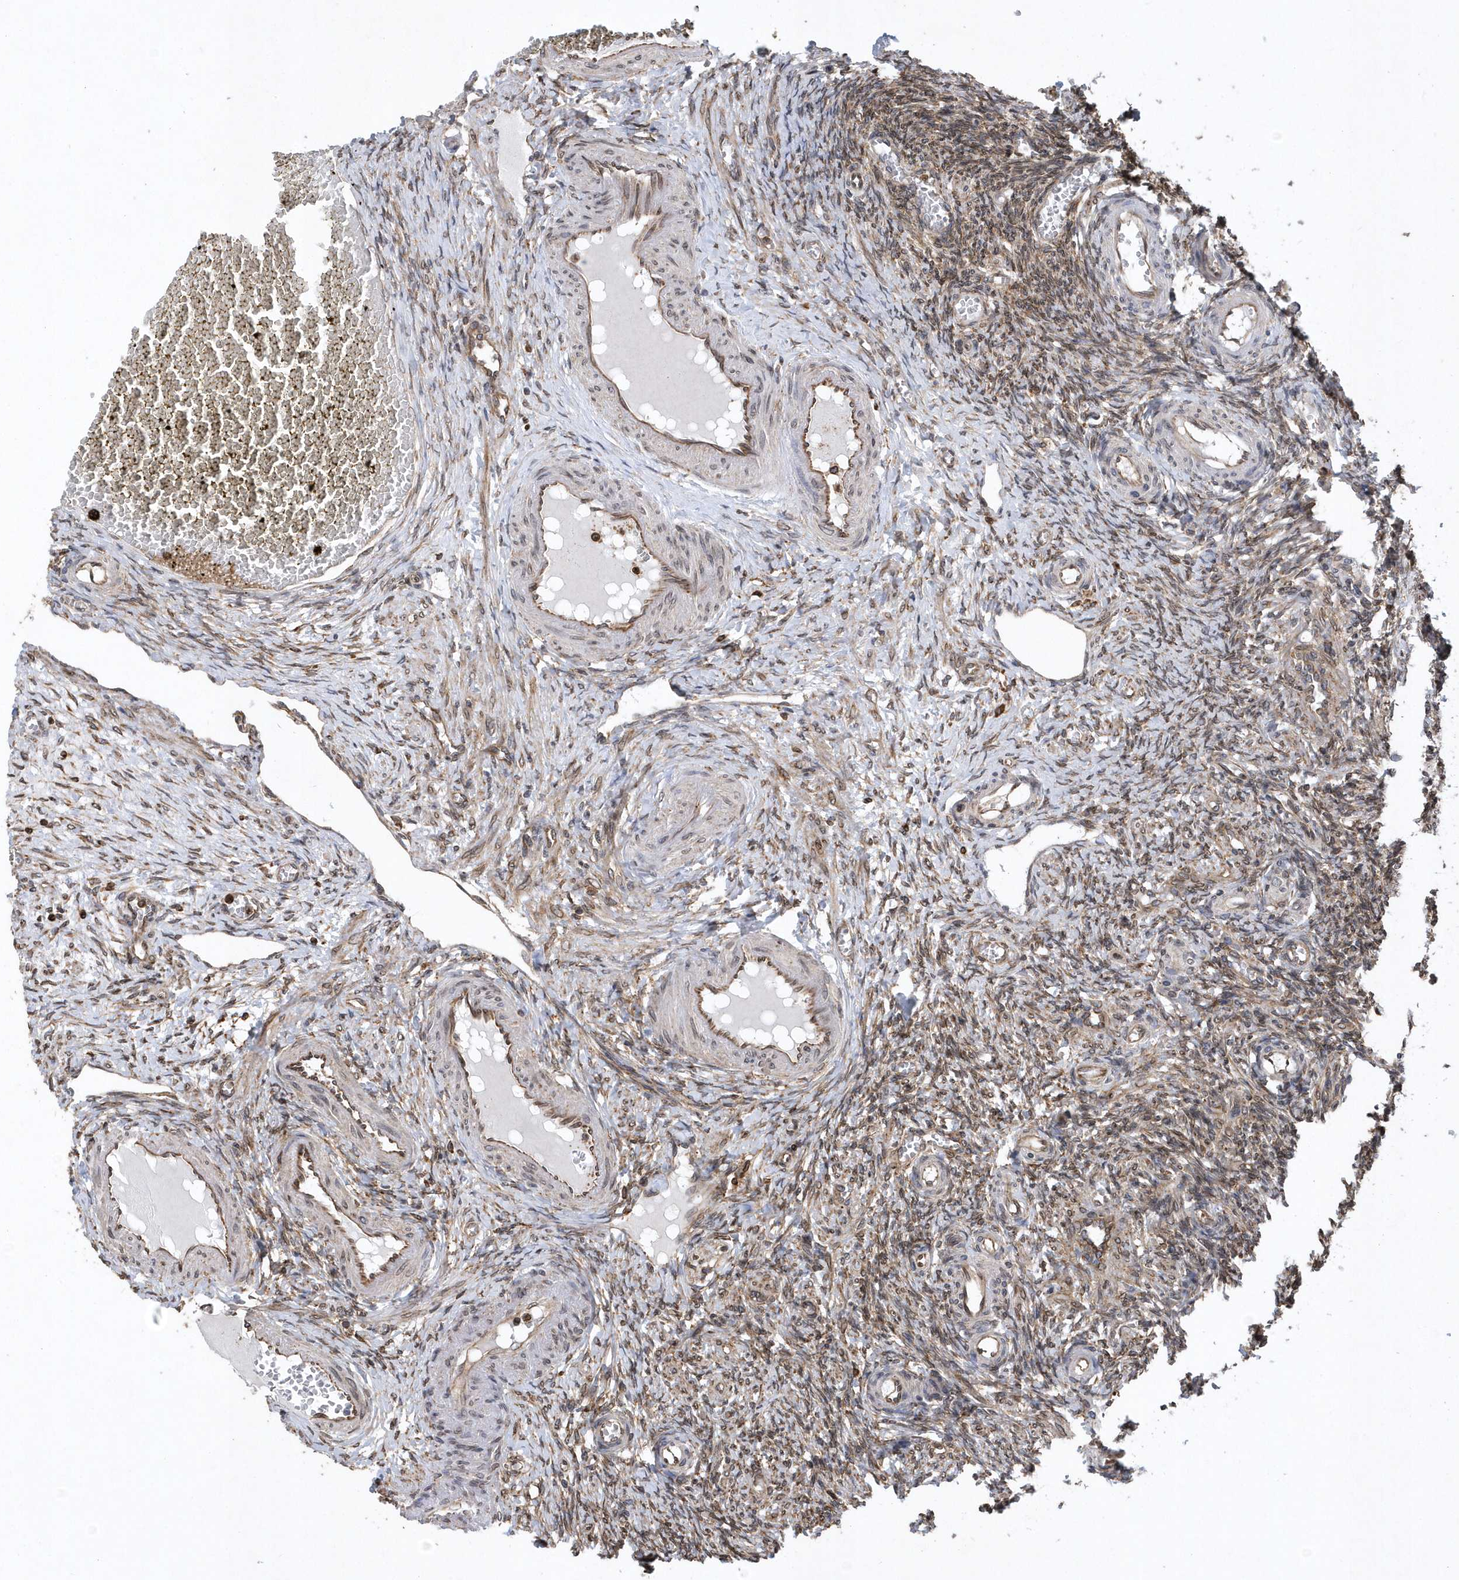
{"staining": {"intensity": "weak", "quantity": ">75%", "location": "cytoplasmic/membranous"}, "tissue": "ovary", "cell_type": "Ovarian stroma cells", "image_type": "normal", "snomed": [{"axis": "morphology", "description": "Normal tissue, NOS"}, {"axis": "topography", "description": "Ovary"}], "caption": "Immunohistochemical staining of benign human ovary demonstrates >75% levels of weak cytoplasmic/membranous protein expression in approximately >75% of ovarian stroma cells.", "gene": "VAMP7", "patient": {"sex": "female", "age": 27}}